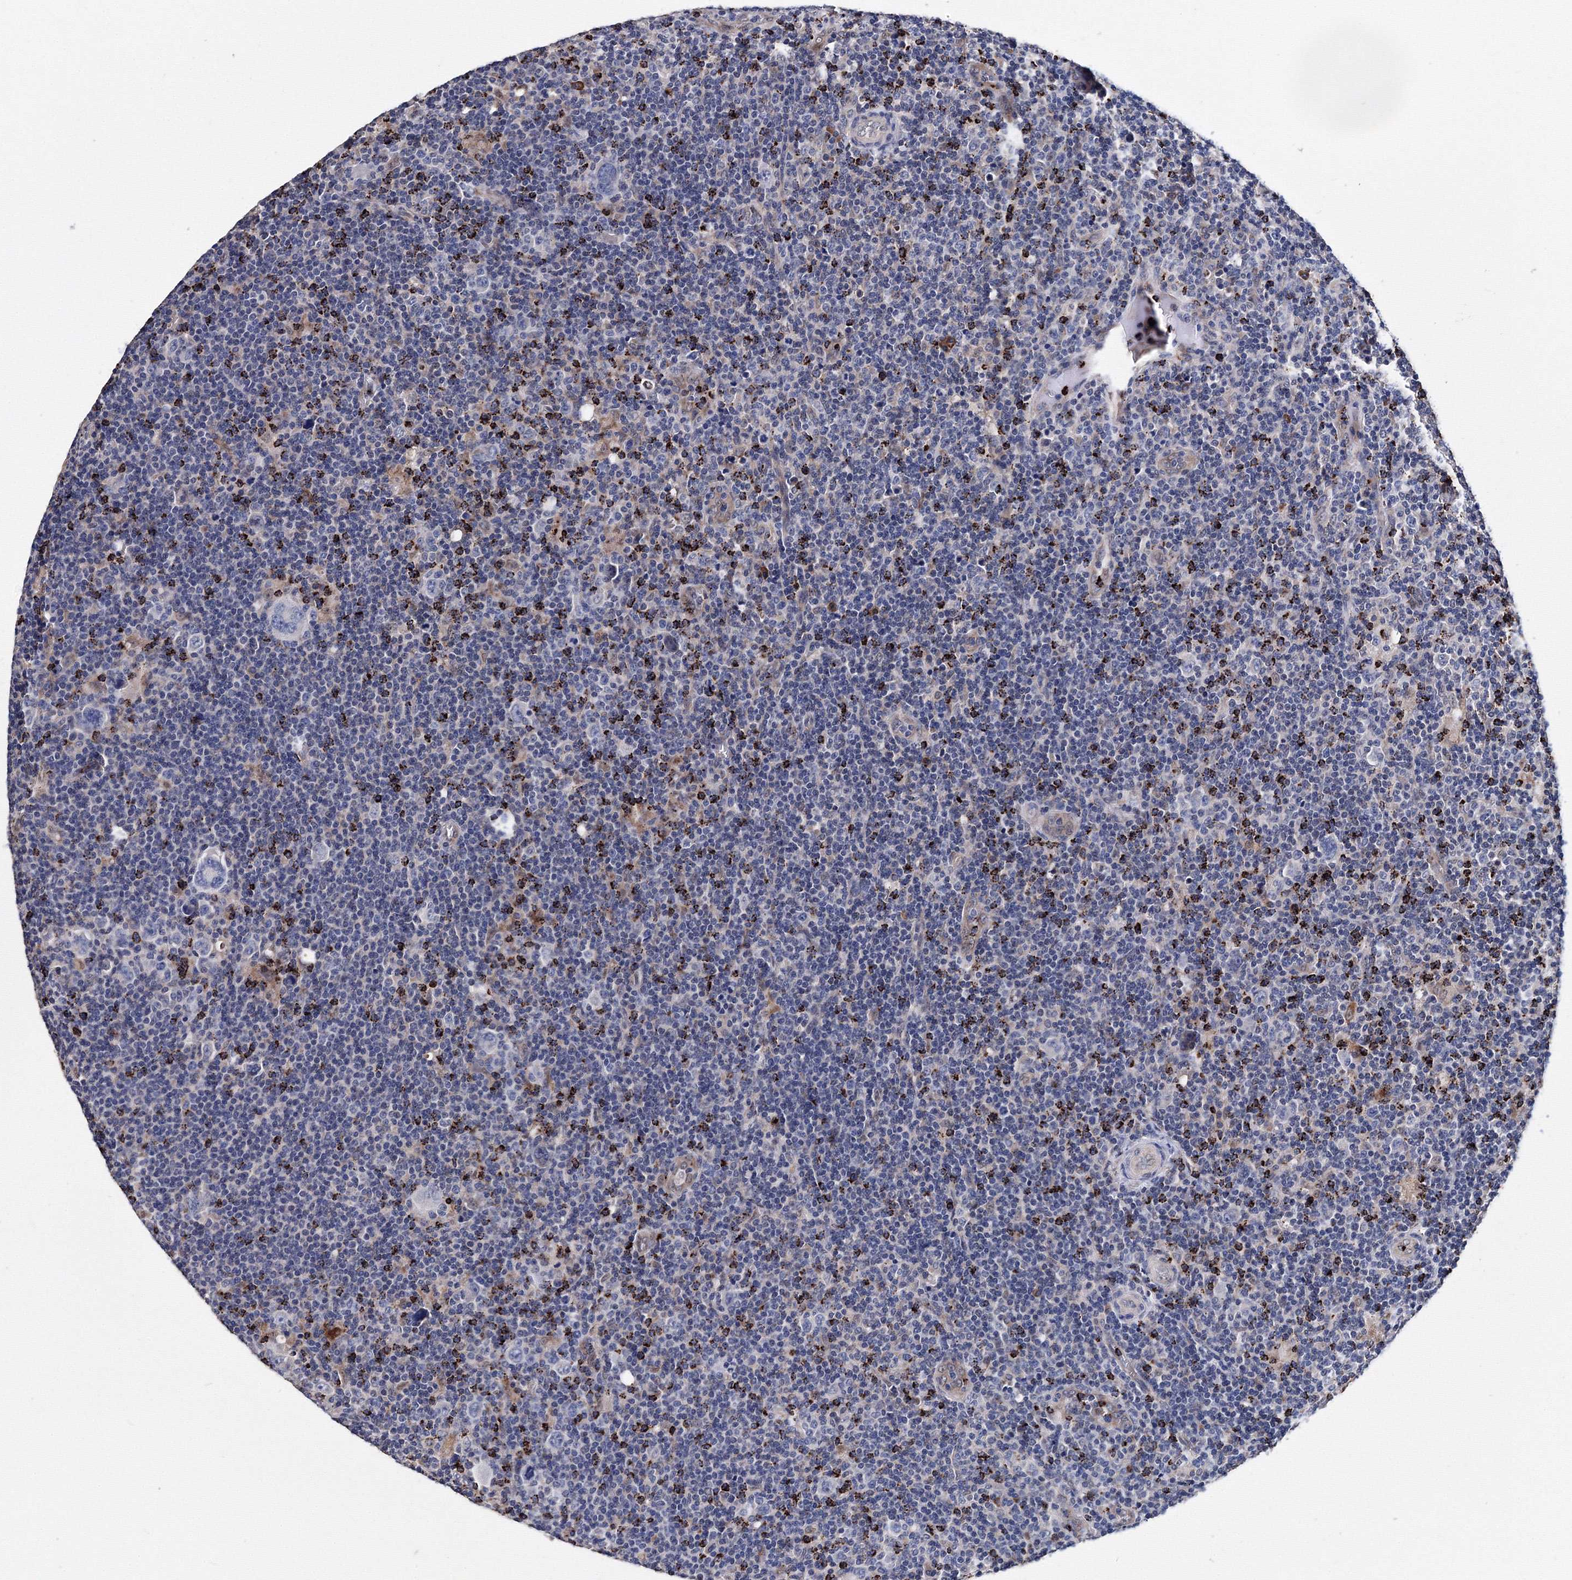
{"staining": {"intensity": "negative", "quantity": "none", "location": "none"}, "tissue": "lymphoma", "cell_type": "Tumor cells", "image_type": "cancer", "snomed": [{"axis": "morphology", "description": "Hodgkin's disease, NOS"}, {"axis": "topography", "description": "Lymph node"}], "caption": "The IHC histopathology image has no significant positivity in tumor cells of Hodgkin's disease tissue.", "gene": "PHYKPL", "patient": {"sex": "female", "age": 57}}